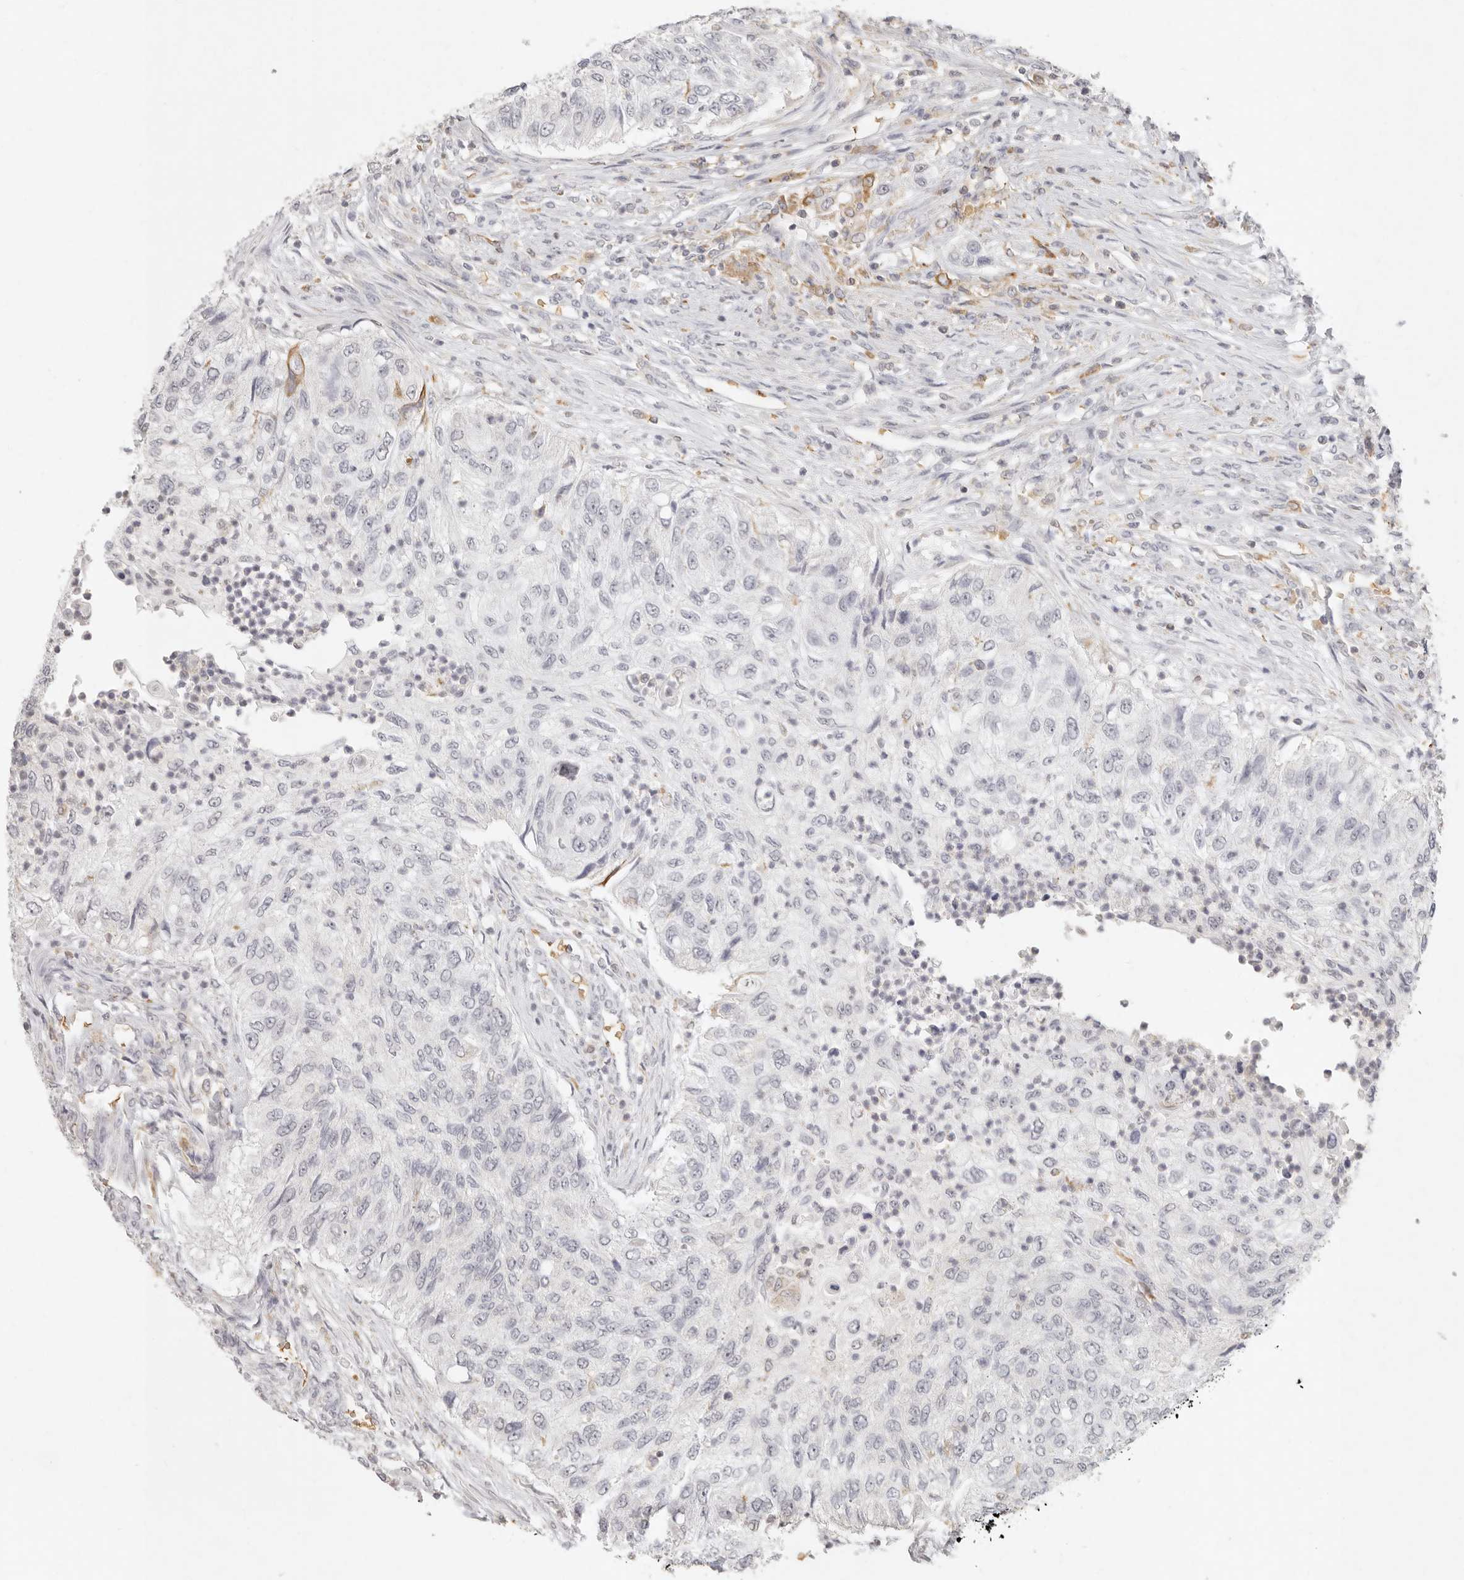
{"staining": {"intensity": "negative", "quantity": "none", "location": "none"}, "tissue": "urothelial cancer", "cell_type": "Tumor cells", "image_type": "cancer", "snomed": [{"axis": "morphology", "description": "Urothelial carcinoma, High grade"}, {"axis": "topography", "description": "Urinary bladder"}], "caption": "This histopathology image is of urothelial cancer stained with immunohistochemistry (IHC) to label a protein in brown with the nuclei are counter-stained blue. There is no positivity in tumor cells.", "gene": "NIBAN1", "patient": {"sex": "female", "age": 60}}